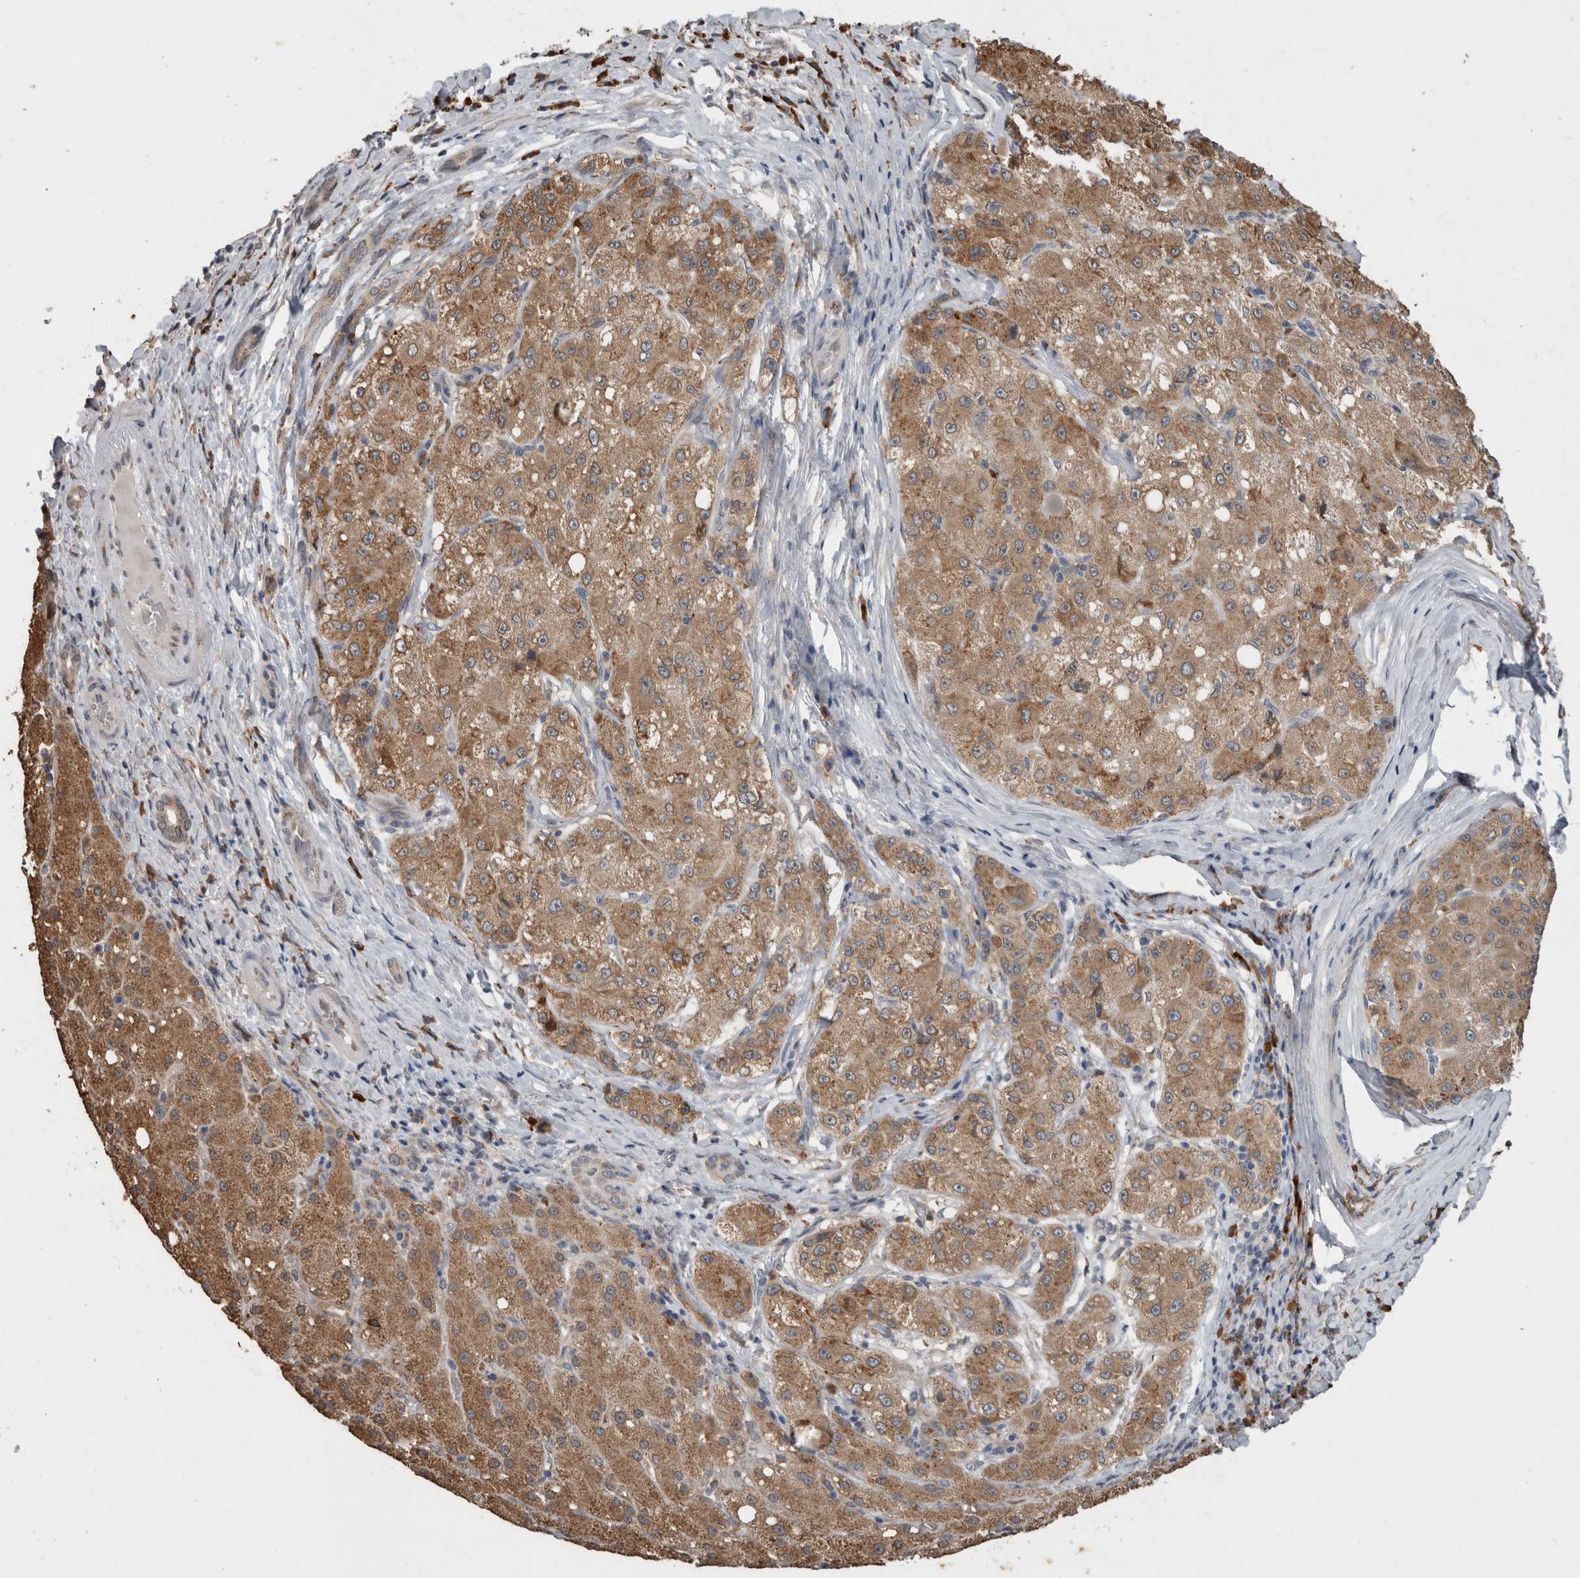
{"staining": {"intensity": "moderate", "quantity": ">75%", "location": "cytoplasmic/membranous"}, "tissue": "liver cancer", "cell_type": "Tumor cells", "image_type": "cancer", "snomed": [{"axis": "morphology", "description": "Carcinoma, Hepatocellular, NOS"}, {"axis": "topography", "description": "Liver"}], "caption": "IHC photomicrograph of neoplastic tissue: liver cancer (hepatocellular carcinoma) stained using IHC shows medium levels of moderate protein expression localized specifically in the cytoplasmic/membranous of tumor cells, appearing as a cytoplasmic/membranous brown color.", "gene": "ADGRL3", "patient": {"sex": "male", "age": 80}}